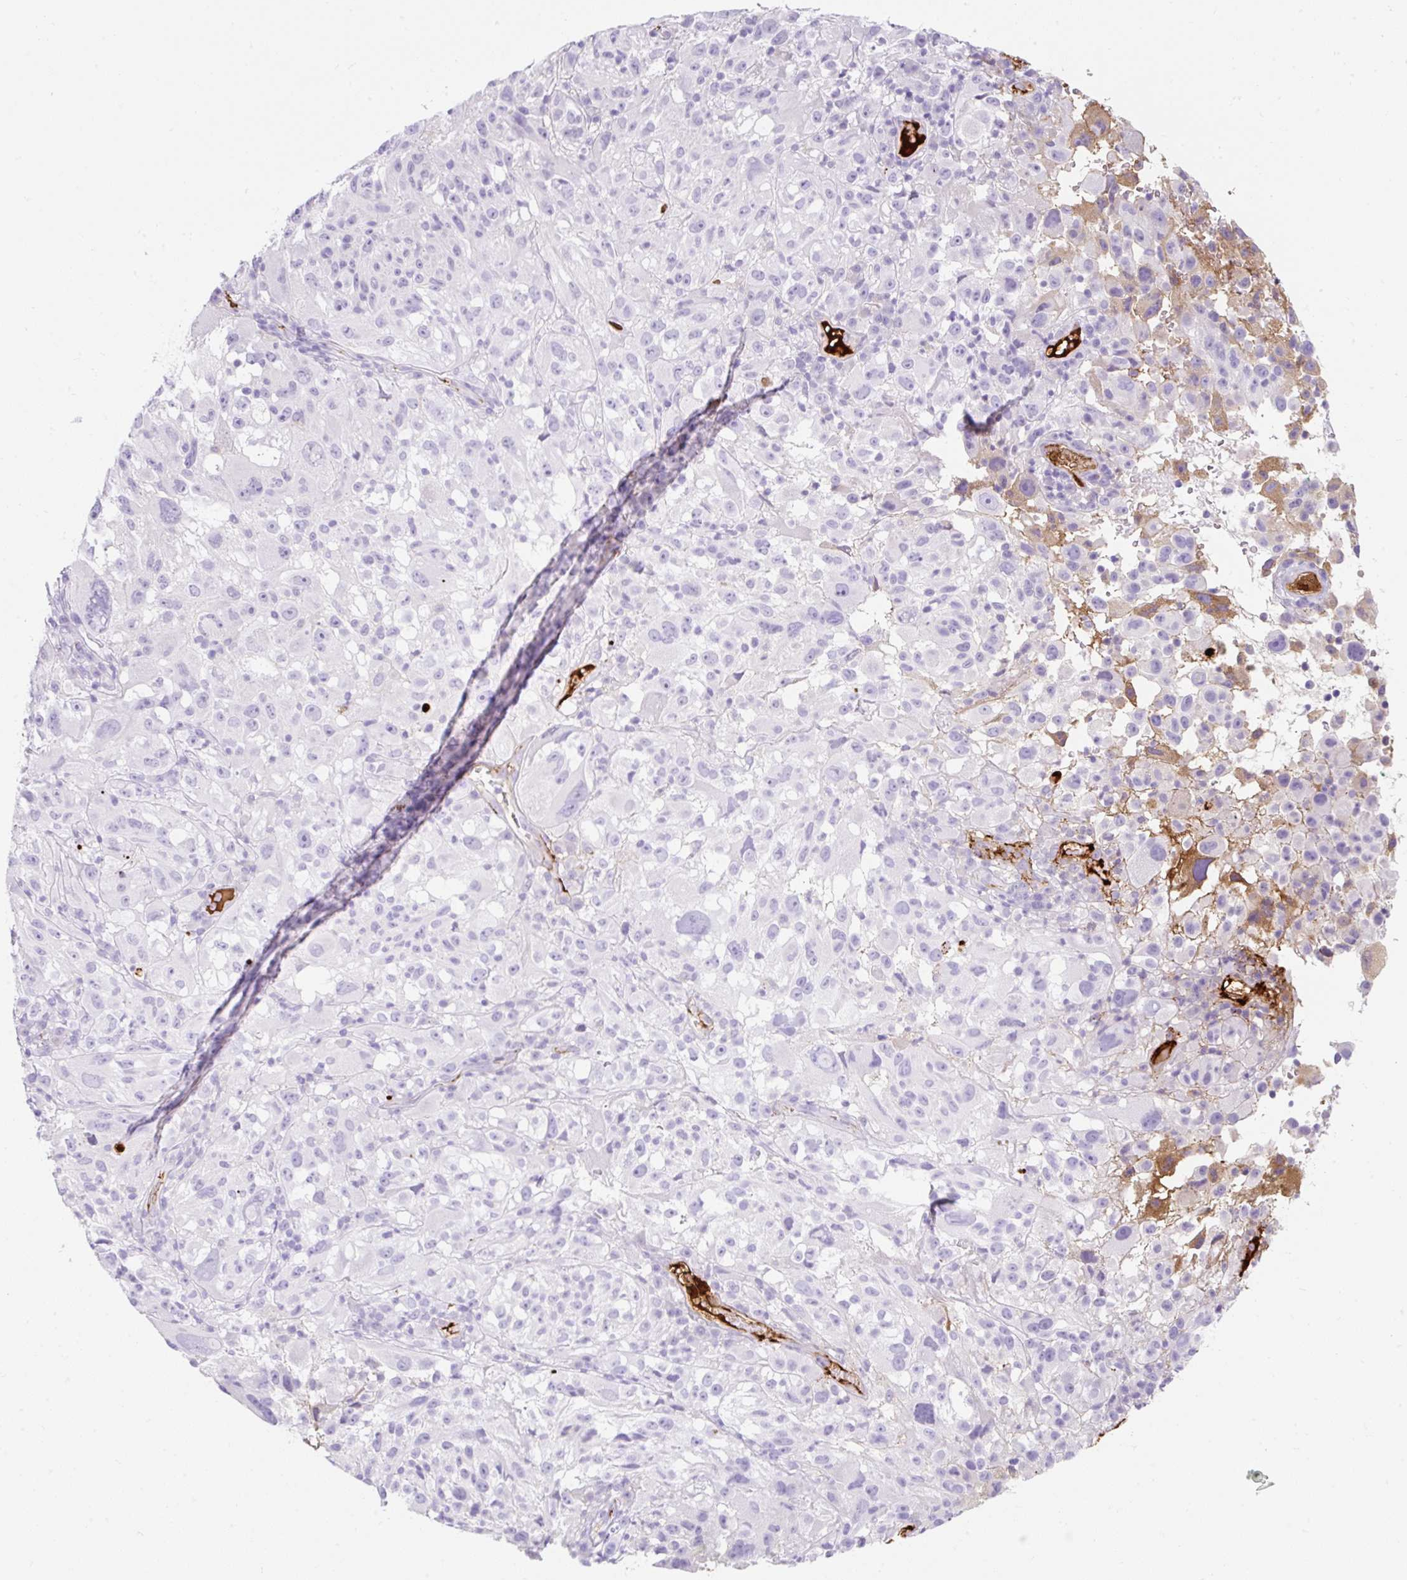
{"staining": {"intensity": "negative", "quantity": "none", "location": "none"}, "tissue": "melanoma", "cell_type": "Tumor cells", "image_type": "cancer", "snomed": [{"axis": "morphology", "description": "Malignant melanoma, NOS"}, {"axis": "topography", "description": "Skin"}], "caption": "Micrograph shows no protein expression in tumor cells of malignant melanoma tissue. The staining is performed using DAB brown chromogen with nuclei counter-stained in using hematoxylin.", "gene": "APOC4-APOC2", "patient": {"sex": "female", "age": 71}}